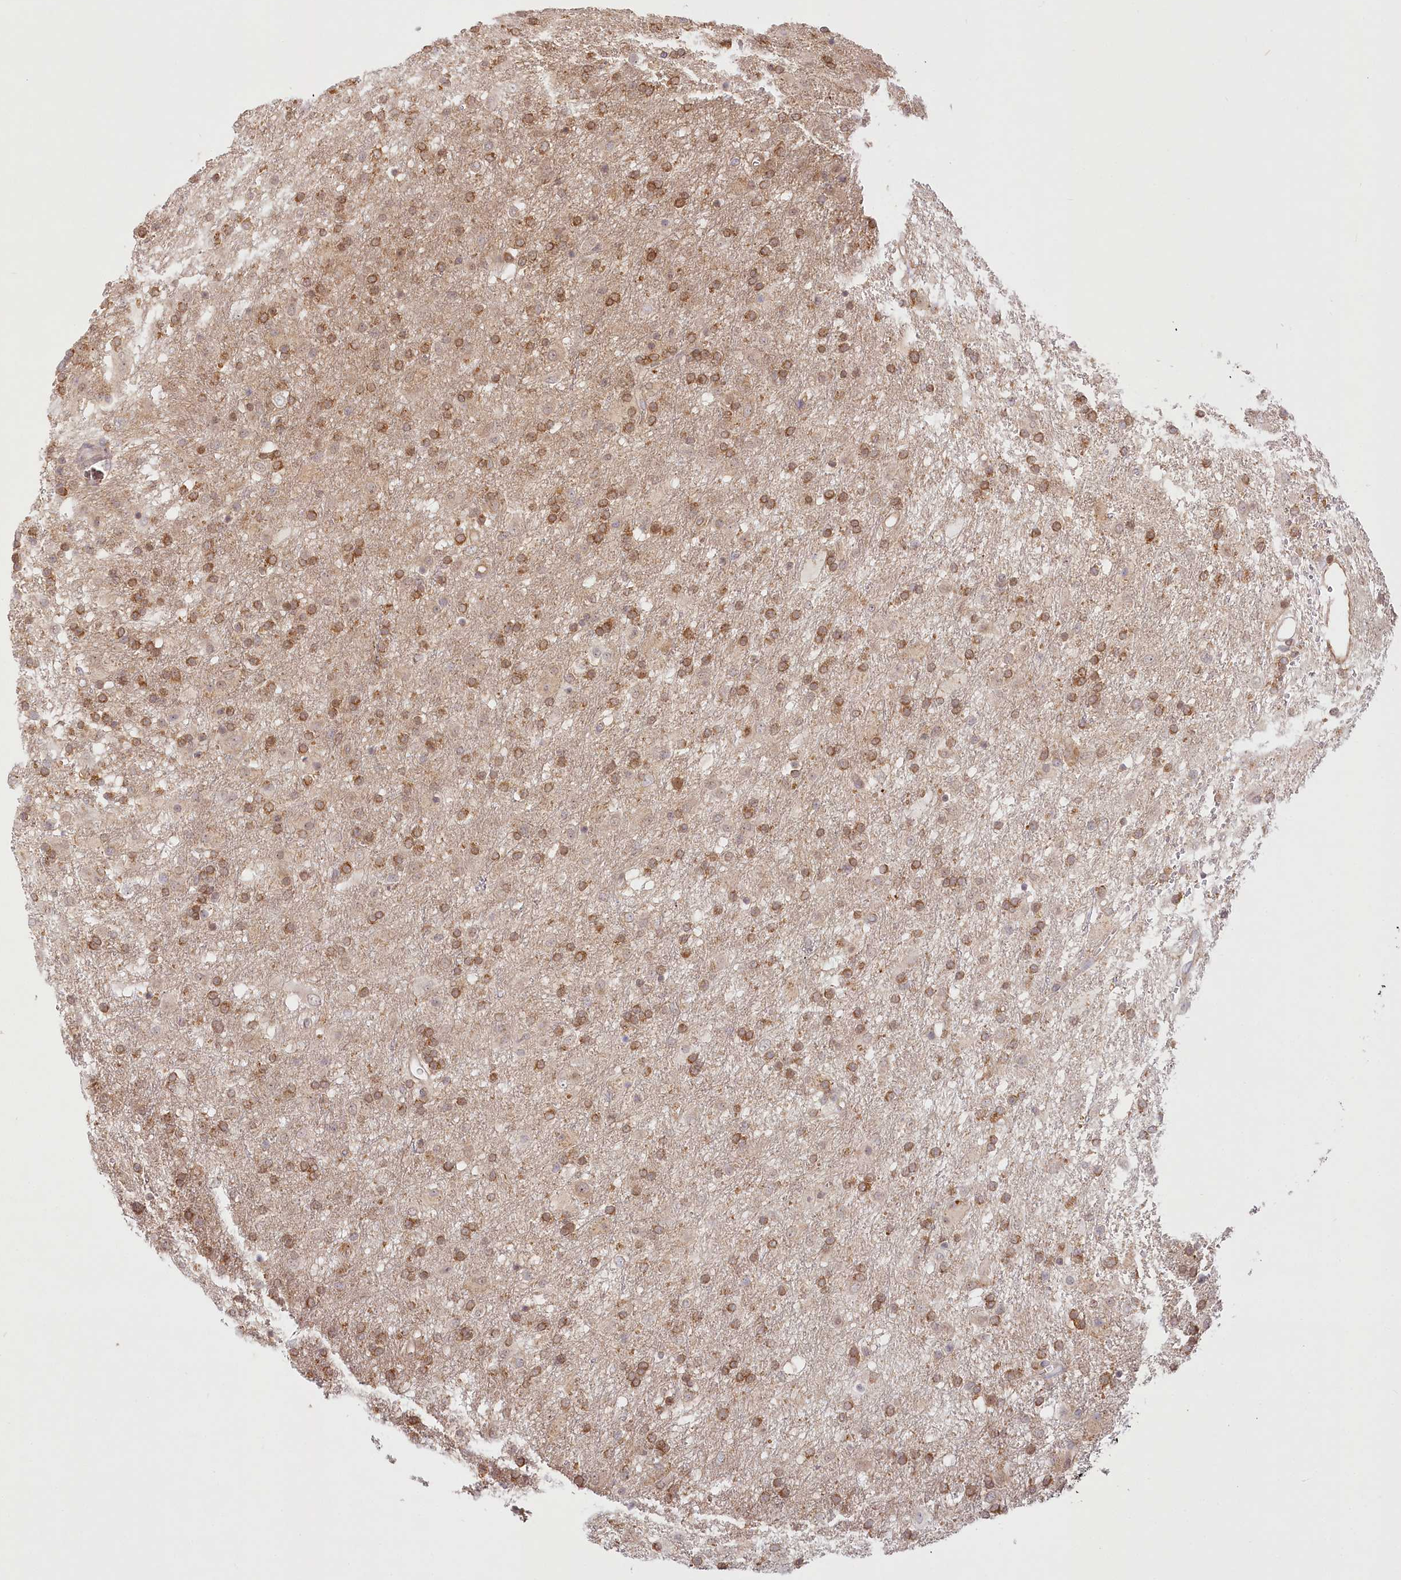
{"staining": {"intensity": "moderate", "quantity": ">75%", "location": "cytoplasmic/membranous"}, "tissue": "glioma", "cell_type": "Tumor cells", "image_type": "cancer", "snomed": [{"axis": "morphology", "description": "Glioma, malignant, Low grade"}, {"axis": "topography", "description": "Brain"}], "caption": "Glioma was stained to show a protein in brown. There is medium levels of moderate cytoplasmic/membranous expression in approximately >75% of tumor cells.", "gene": "INPP4B", "patient": {"sex": "male", "age": 65}}